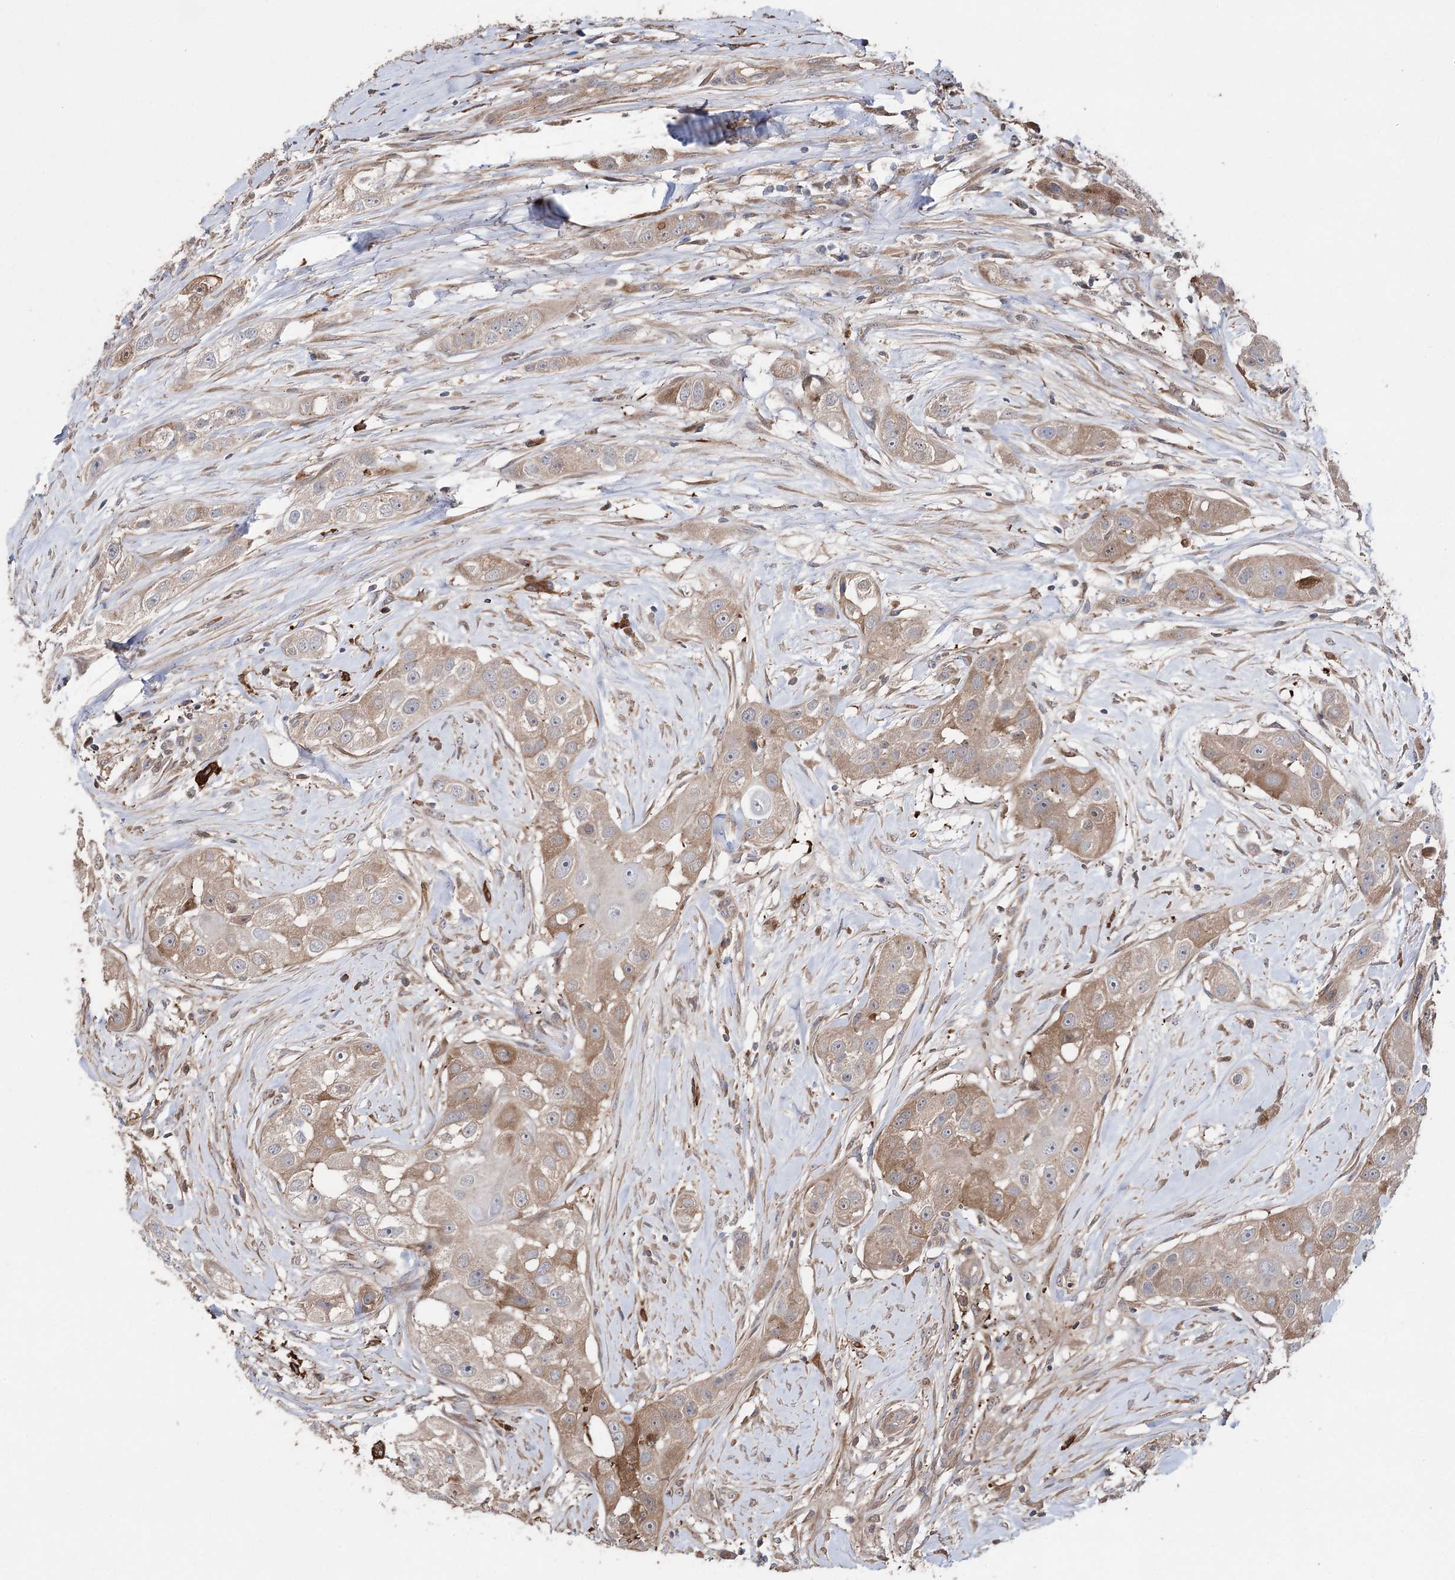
{"staining": {"intensity": "weak", "quantity": ">75%", "location": "cytoplasmic/membranous"}, "tissue": "head and neck cancer", "cell_type": "Tumor cells", "image_type": "cancer", "snomed": [{"axis": "morphology", "description": "Normal tissue, NOS"}, {"axis": "morphology", "description": "Squamous cell carcinoma, NOS"}, {"axis": "topography", "description": "Skeletal muscle"}, {"axis": "topography", "description": "Head-Neck"}], "caption": "Squamous cell carcinoma (head and neck) tissue exhibits weak cytoplasmic/membranous expression in about >75% of tumor cells, visualized by immunohistochemistry. (DAB (3,3'-diaminobenzidine) IHC with brightfield microscopy, high magnification).", "gene": "OTUD1", "patient": {"sex": "male", "age": 51}}